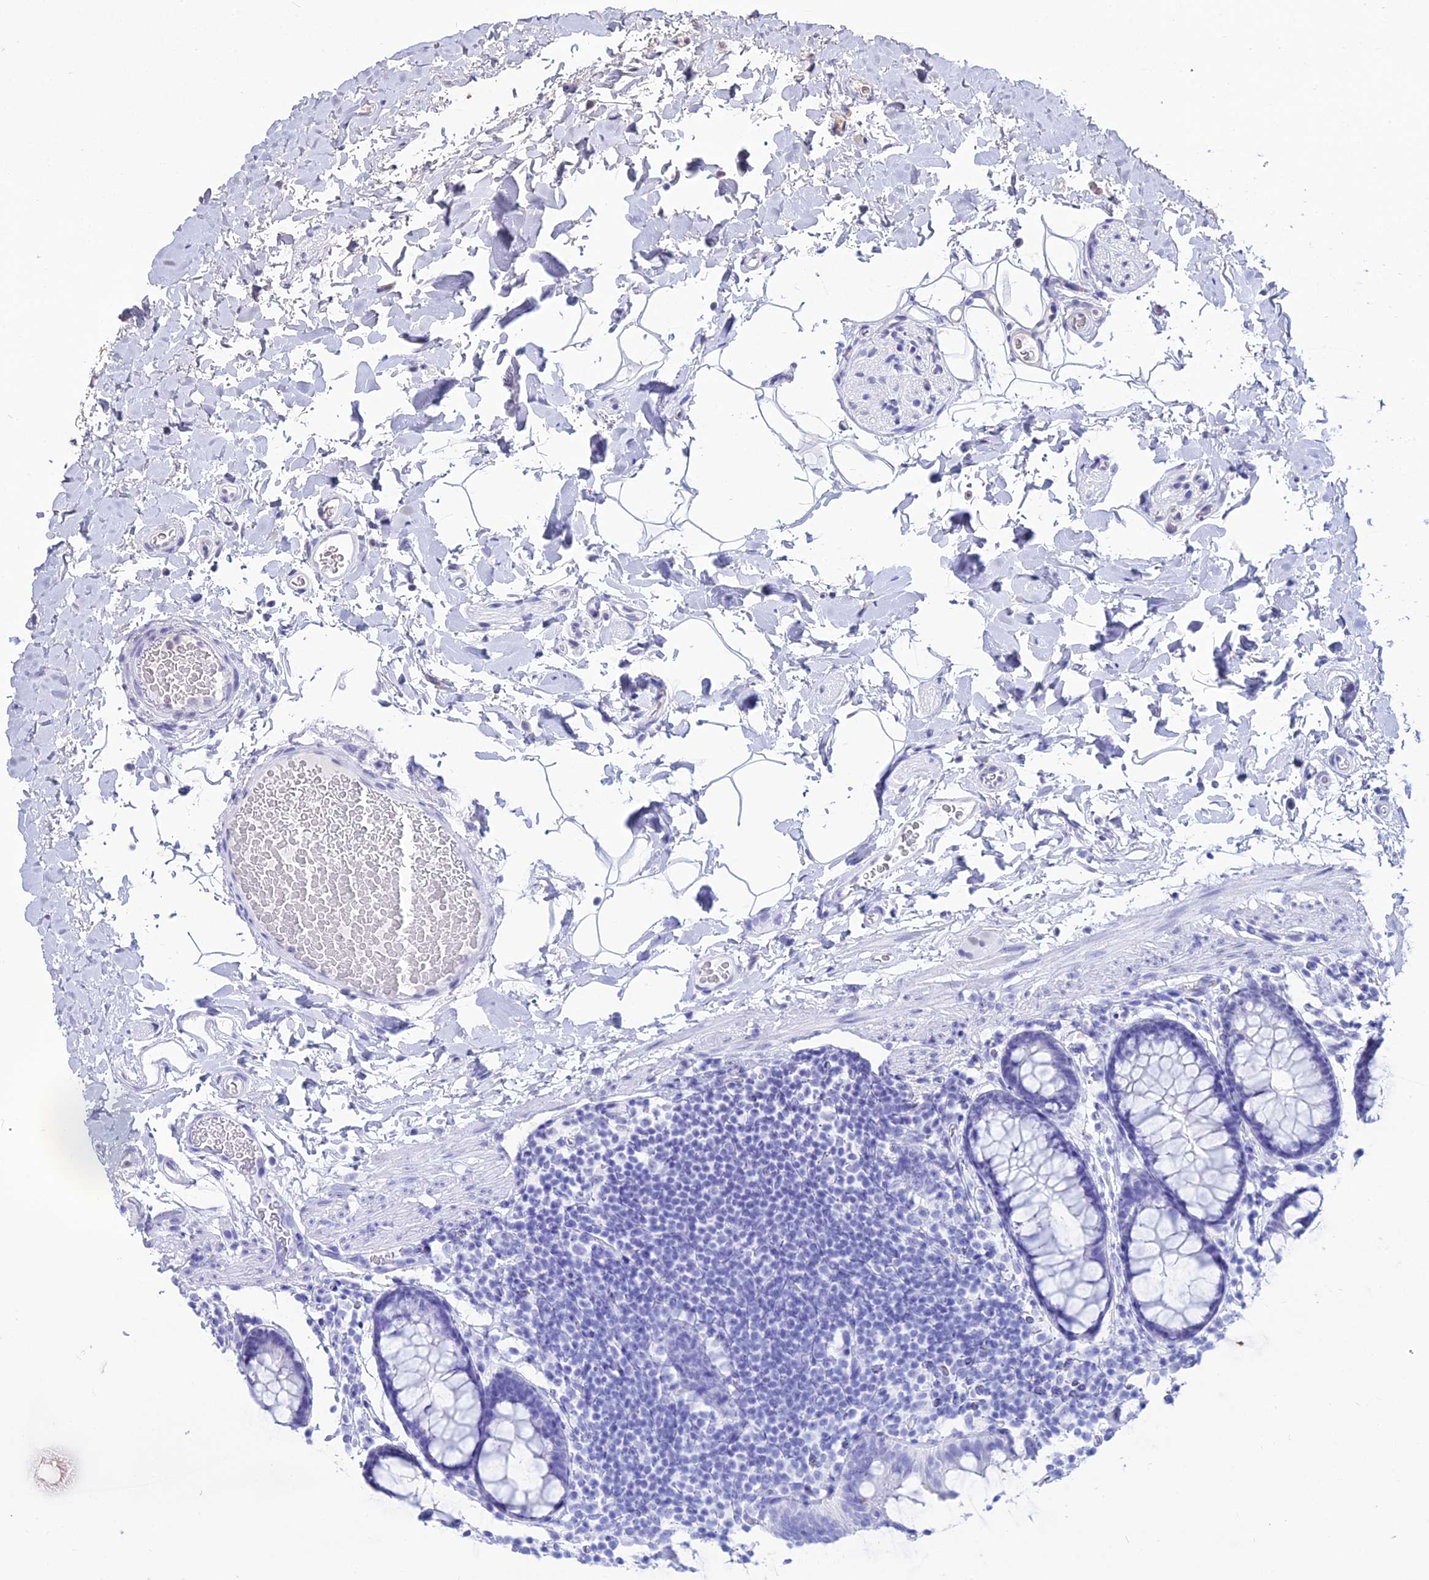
{"staining": {"intensity": "negative", "quantity": "none", "location": "none"}, "tissue": "colon", "cell_type": "Endothelial cells", "image_type": "normal", "snomed": [{"axis": "morphology", "description": "Normal tissue, NOS"}, {"axis": "topography", "description": "Colon"}], "caption": "This is a photomicrograph of immunohistochemistry (IHC) staining of unremarkable colon, which shows no expression in endothelial cells.", "gene": "RBM12", "patient": {"sex": "female", "age": 80}}